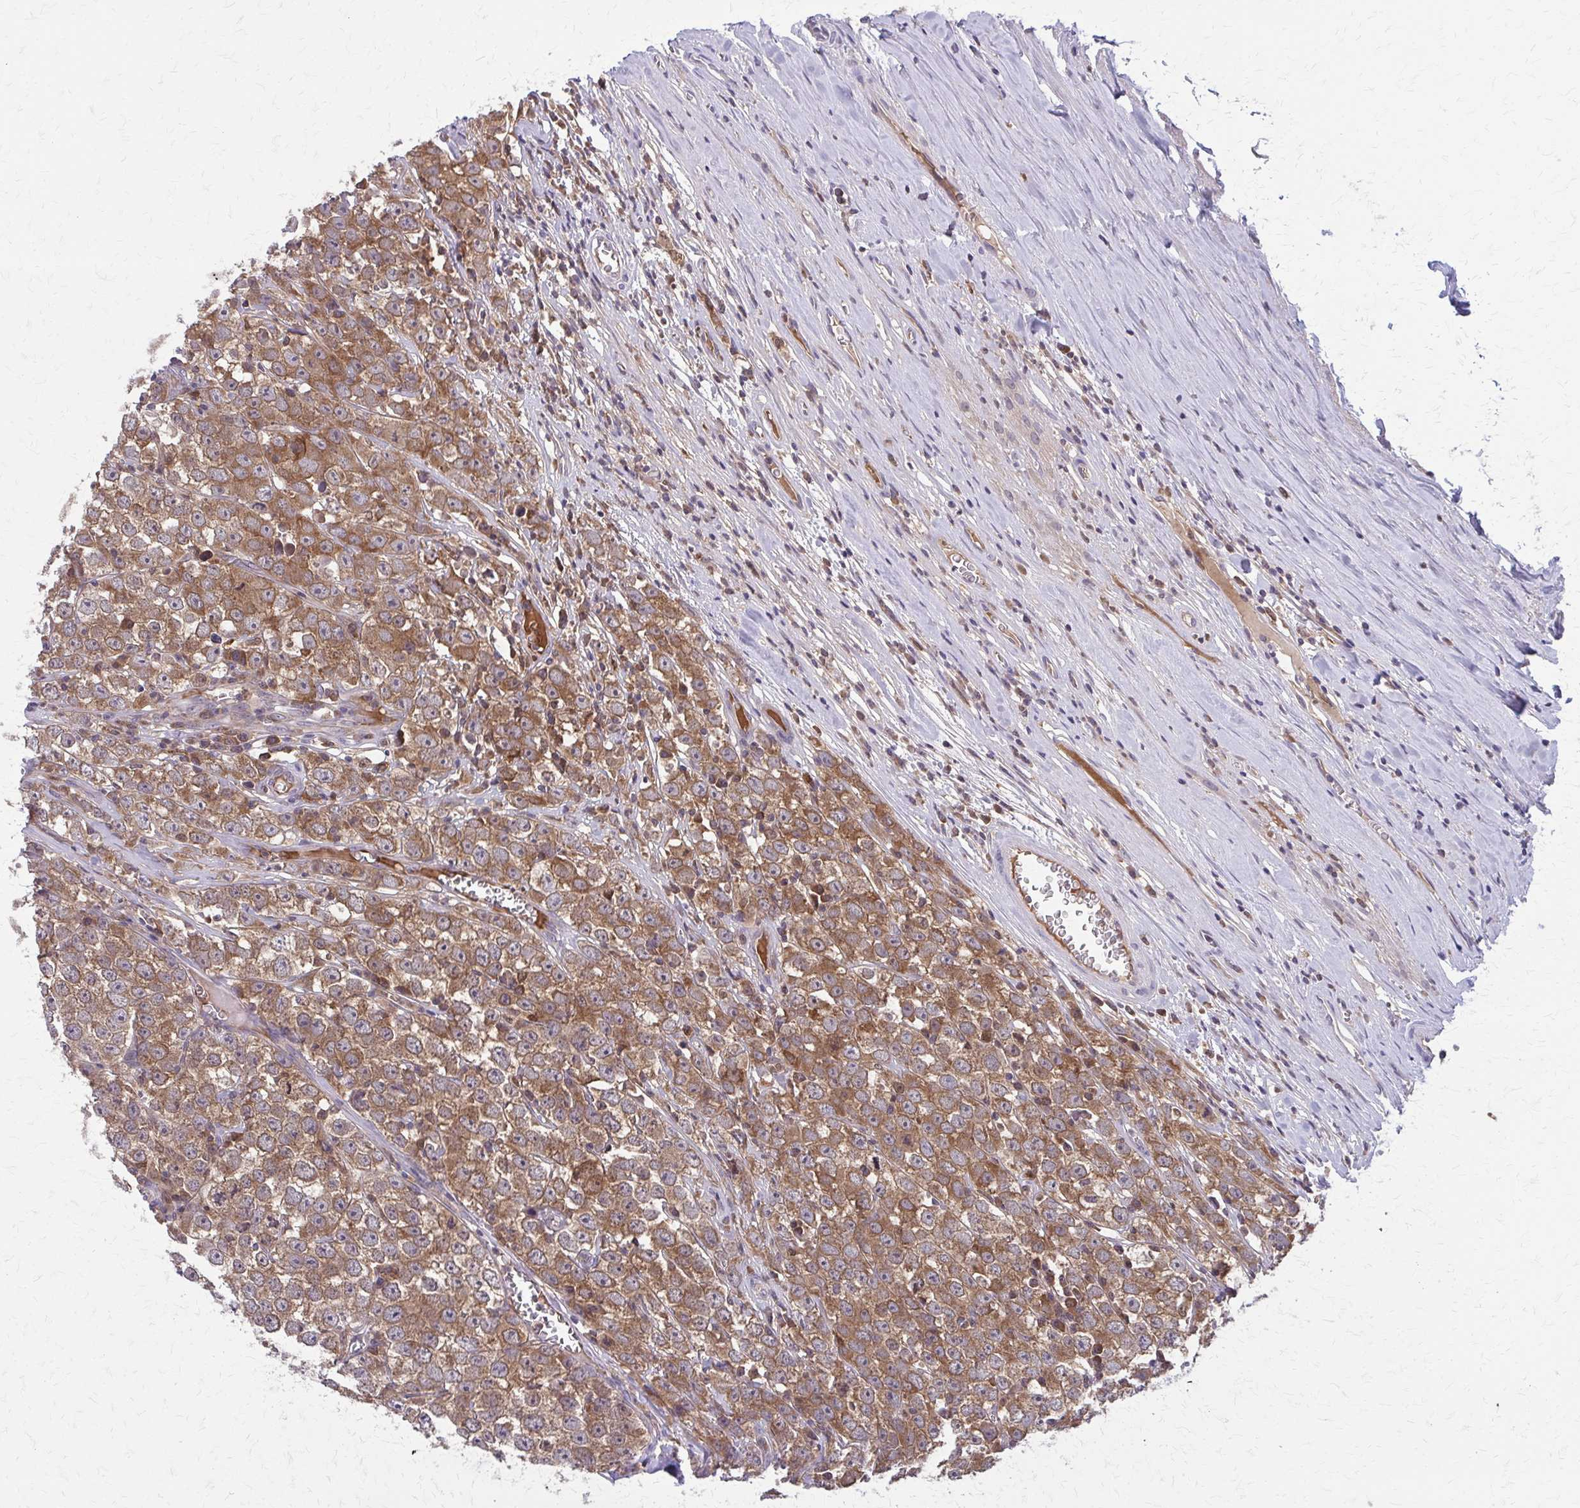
{"staining": {"intensity": "moderate", "quantity": "25%-75%", "location": "cytoplasmic/membranous"}, "tissue": "testis cancer", "cell_type": "Tumor cells", "image_type": "cancer", "snomed": [{"axis": "morphology", "description": "Seminoma, NOS"}, {"axis": "morphology", "description": "Carcinoma, Embryonal, NOS"}, {"axis": "topography", "description": "Testis"}], "caption": "Immunohistochemical staining of human seminoma (testis) demonstrates moderate cytoplasmic/membranous protein positivity in about 25%-75% of tumor cells.", "gene": "NRBF2", "patient": {"sex": "male", "age": 52}}